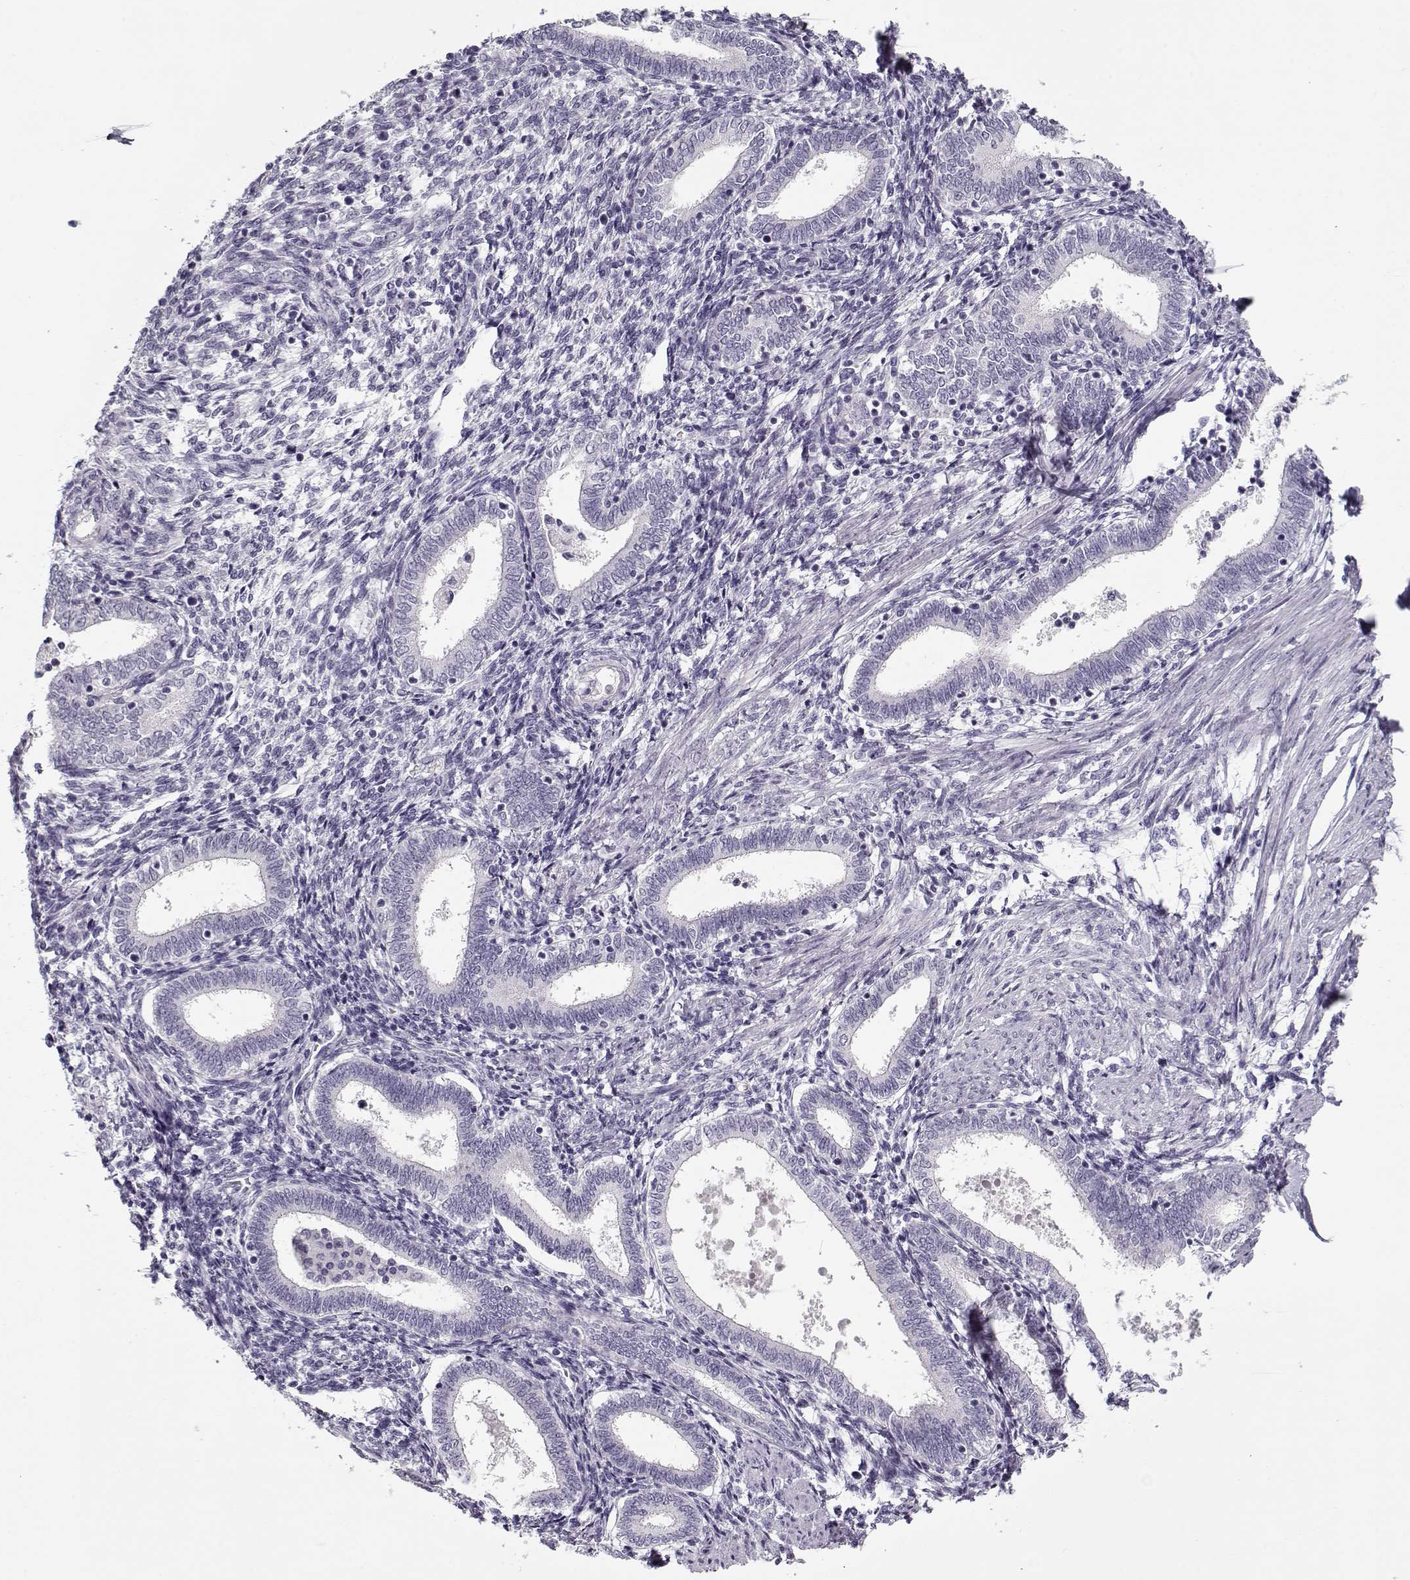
{"staining": {"intensity": "negative", "quantity": "none", "location": "none"}, "tissue": "endometrium", "cell_type": "Cells in endometrial stroma", "image_type": "normal", "snomed": [{"axis": "morphology", "description": "Normal tissue, NOS"}, {"axis": "topography", "description": "Endometrium"}], "caption": "There is no significant expression in cells in endometrial stroma of endometrium. (Stains: DAB (3,3'-diaminobenzidine) immunohistochemistry (IHC) with hematoxylin counter stain, Microscopy: brightfield microscopy at high magnification).", "gene": "CCDC136", "patient": {"sex": "female", "age": 42}}